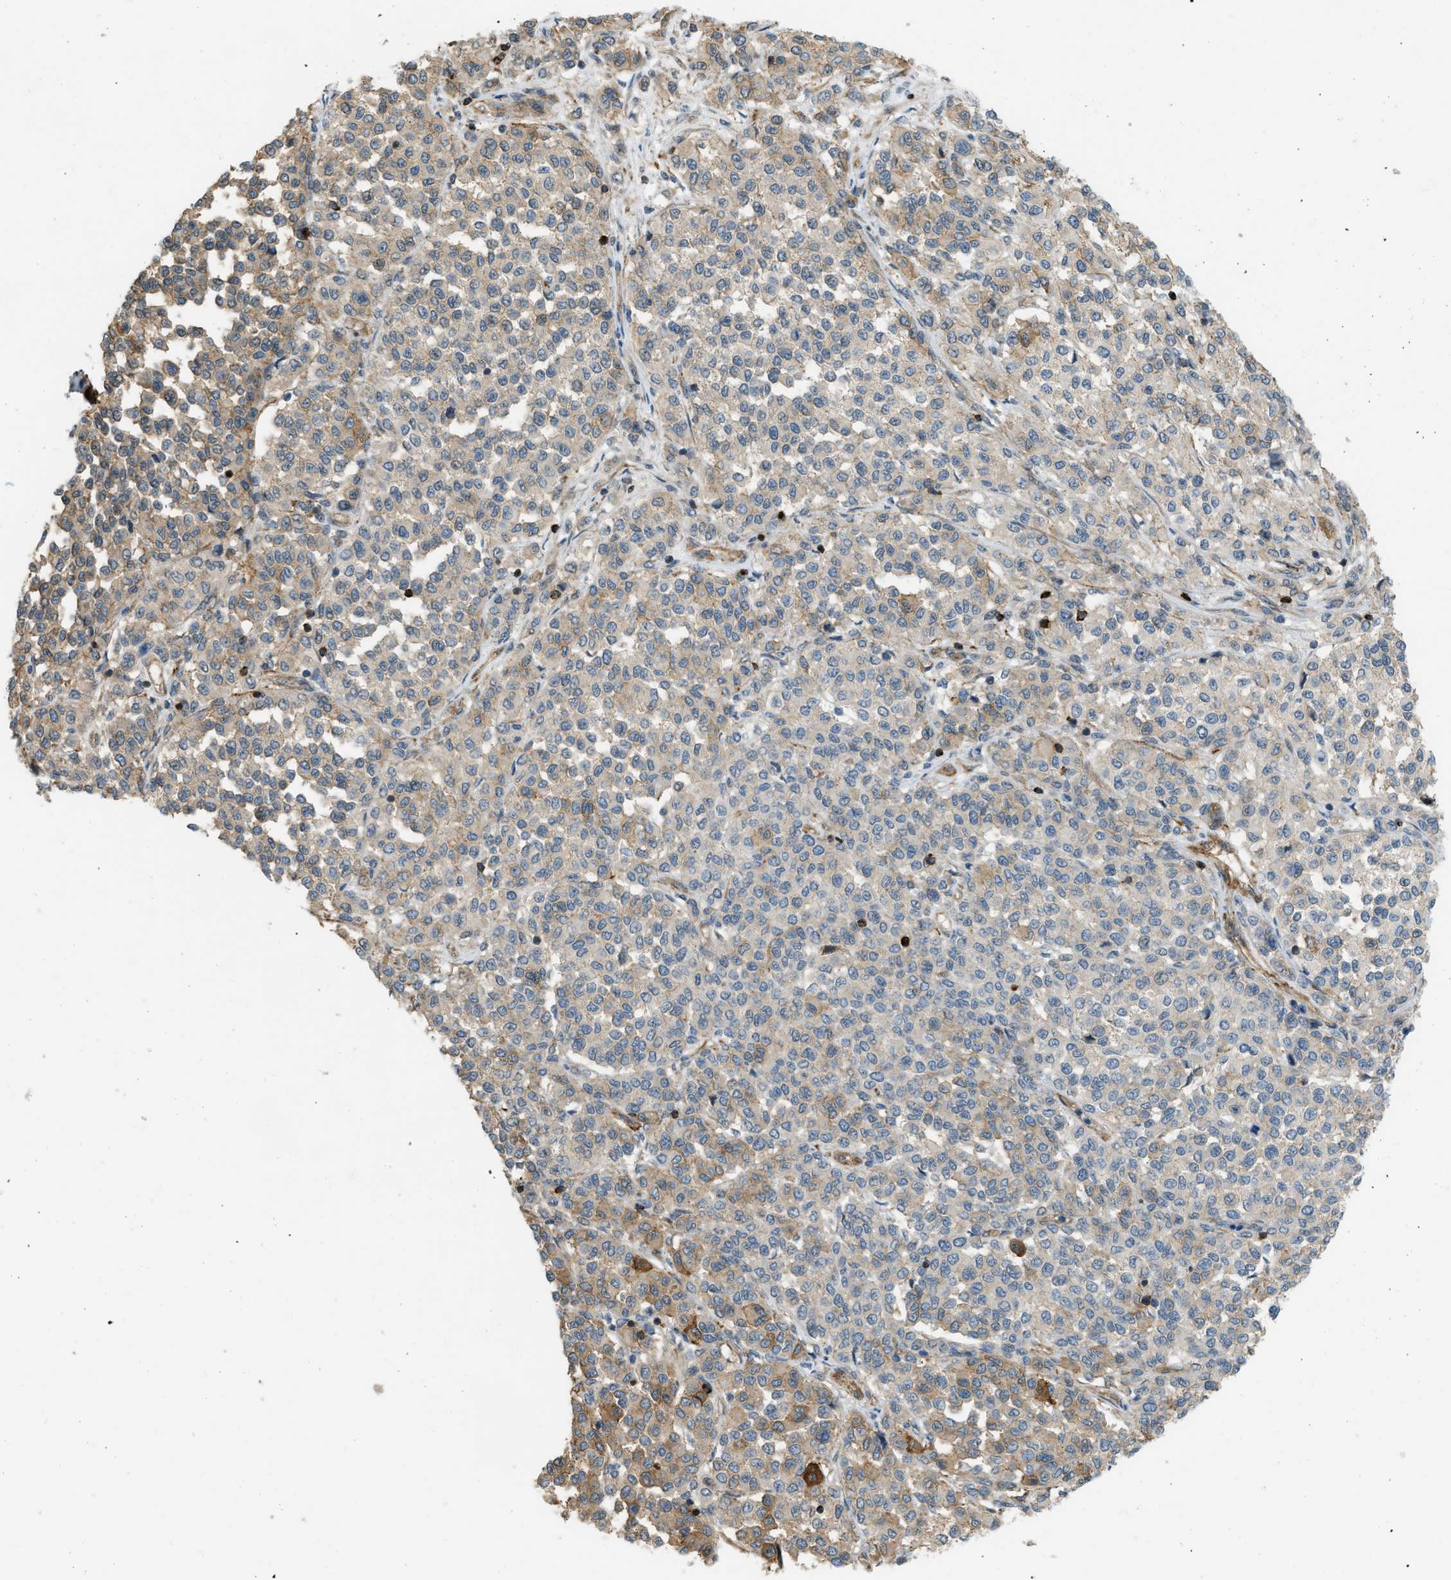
{"staining": {"intensity": "moderate", "quantity": "25%-75%", "location": "cytoplasmic/membranous"}, "tissue": "melanoma", "cell_type": "Tumor cells", "image_type": "cancer", "snomed": [{"axis": "morphology", "description": "Malignant melanoma, Metastatic site"}, {"axis": "topography", "description": "Pancreas"}], "caption": "Tumor cells display moderate cytoplasmic/membranous expression in about 25%-75% of cells in malignant melanoma (metastatic site).", "gene": "KIAA1671", "patient": {"sex": "female", "age": 30}}